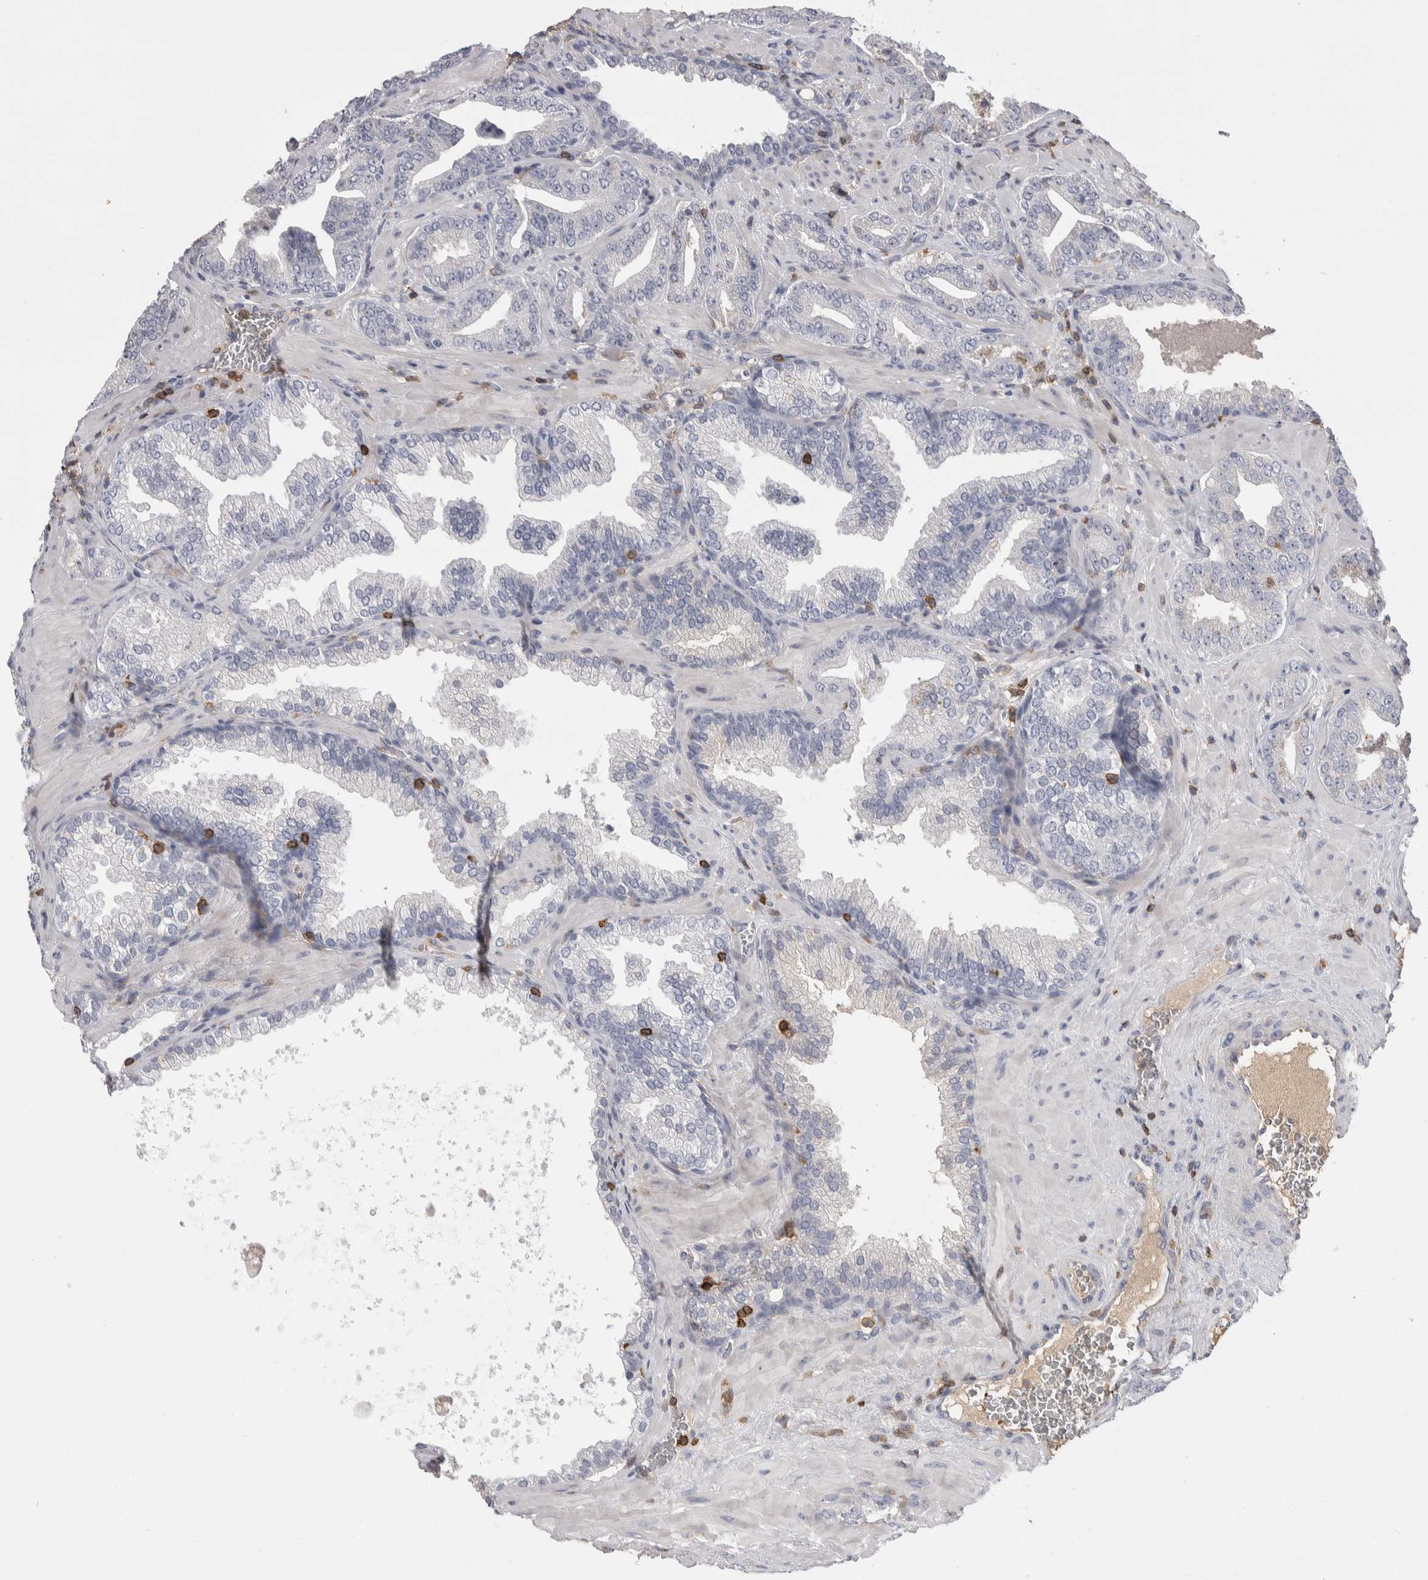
{"staining": {"intensity": "negative", "quantity": "none", "location": "none"}, "tissue": "prostate cancer", "cell_type": "Tumor cells", "image_type": "cancer", "snomed": [{"axis": "morphology", "description": "Adenocarcinoma, Low grade"}, {"axis": "topography", "description": "Prostate"}], "caption": "DAB (3,3'-diaminobenzidine) immunohistochemical staining of human prostate adenocarcinoma (low-grade) displays no significant expression in tumor cells.", "gene": "CEP295NL", "patient": {"sex": "male", "age": 62}}